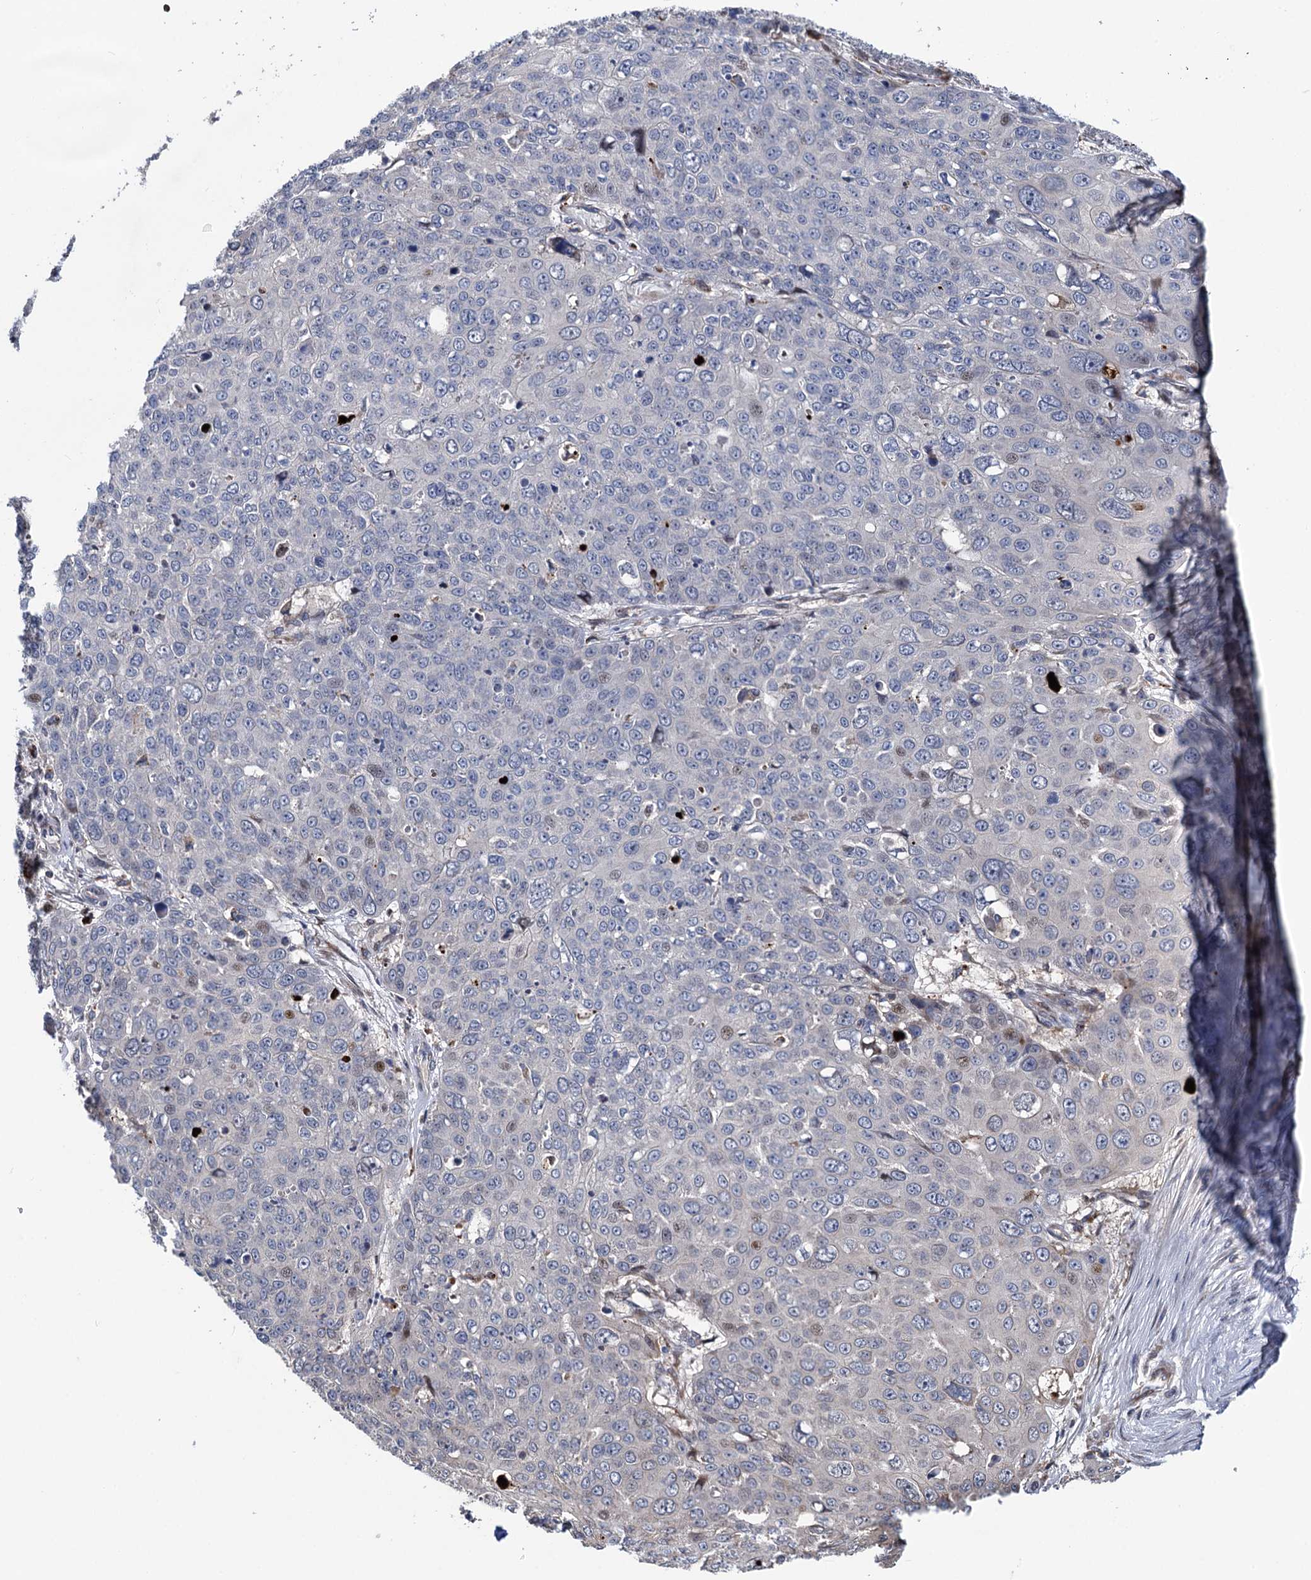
{"staining": {"intensity": "negative", "quantity": "none", "location": "none"}, "tissue": "skin cancer", "cell_type": "Tumor cells", "image_type": "cancer", "snomed": [{"axis": "morphology", "description": "Squamous cell carcinoma, NOS"}, {"axis": "topography", "description": "Skin"}], "caption": "Immunohistochemistry (IHC) image of neoplastic tissue: skin cancer (squamous cell carcinoma) stained with DAB (3,3'-diaminobenzidine) shows no significant protein expression in tumor cells. The staining is performed using DAB brown chromogen with nuclei counter-stained in using hematoxylin.", "gene": "UBR1", "patient": {"sex": "male", "age": 71}}